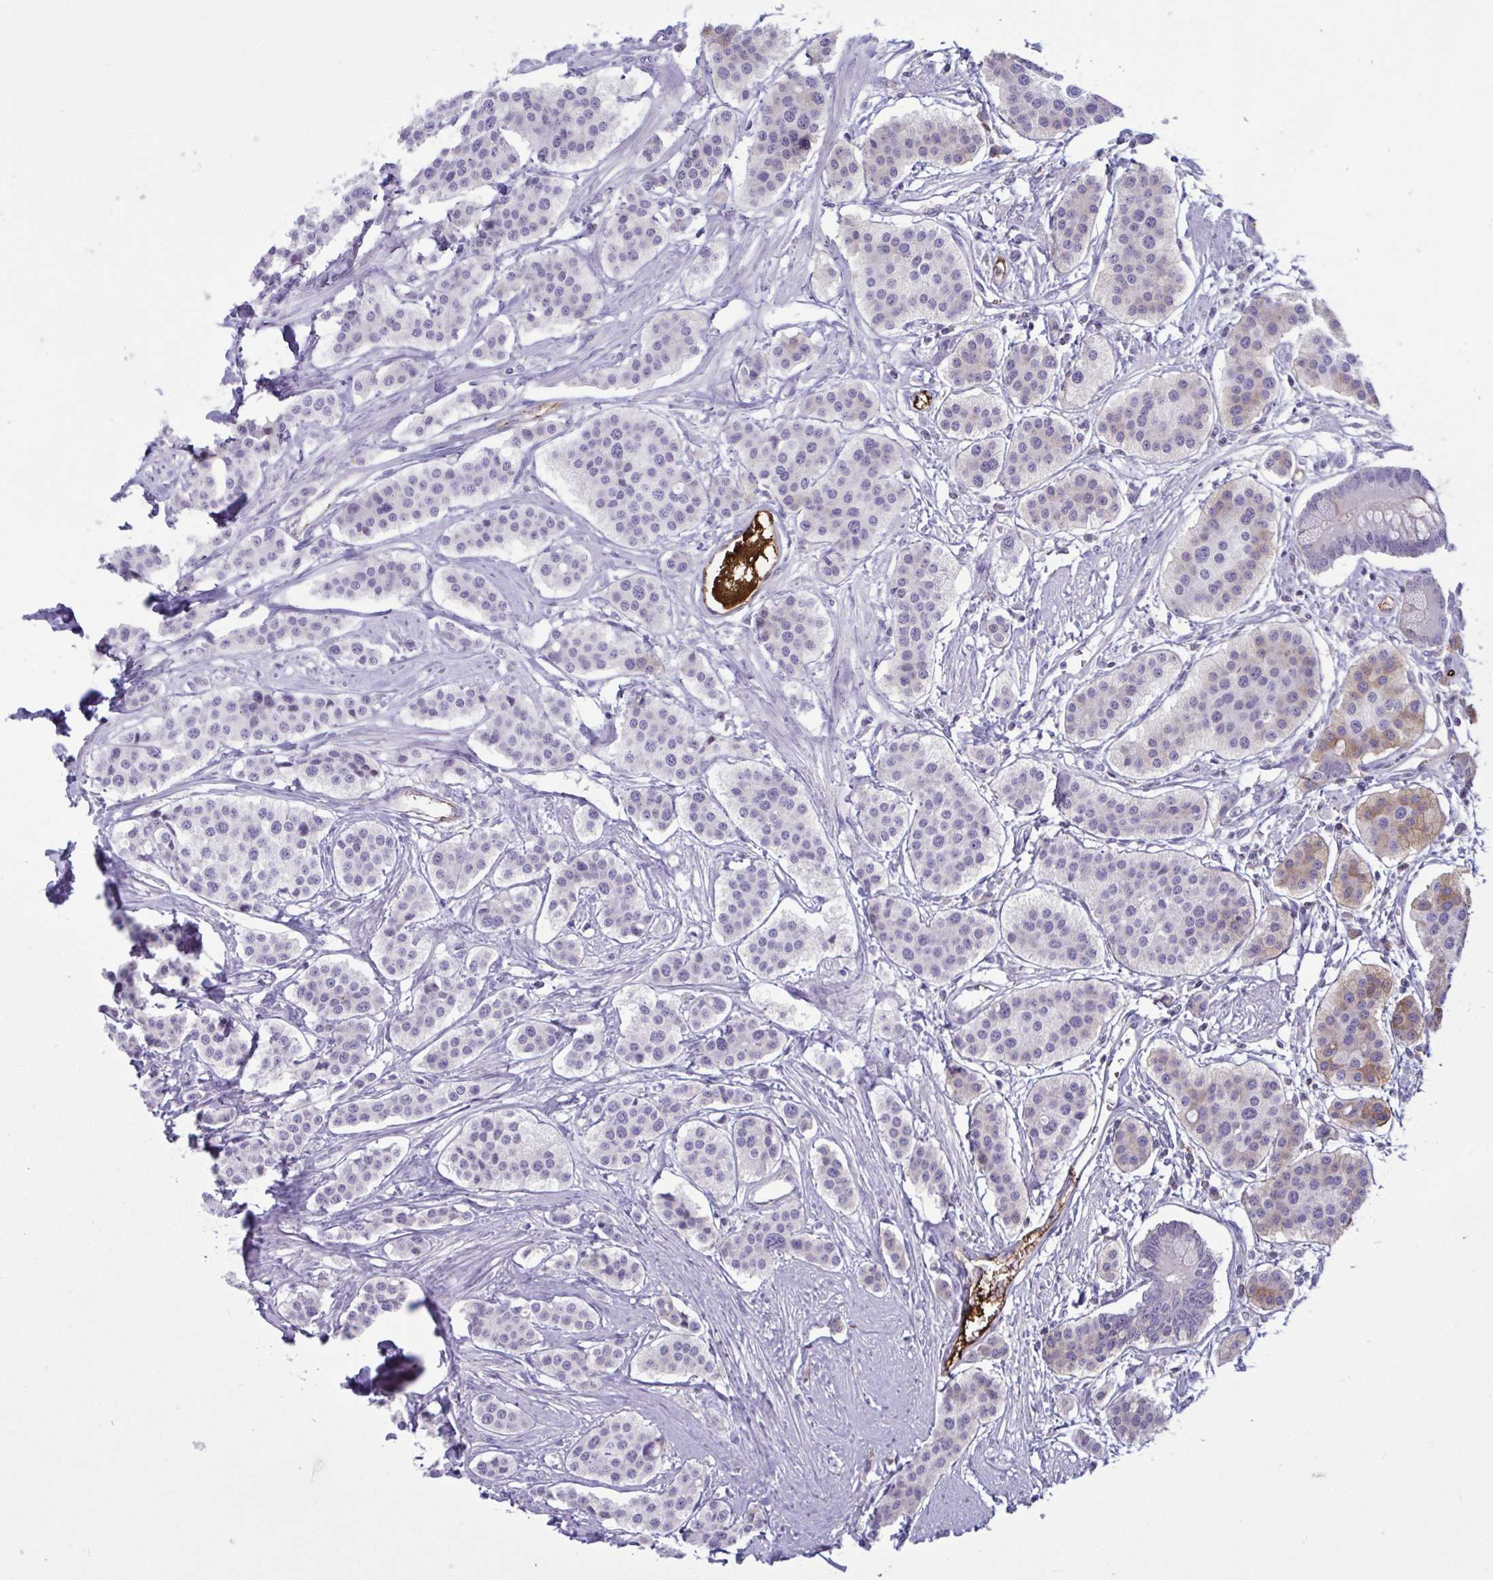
{"staining": {"intensity": "weak", "quantity": "<25%", "location": "cytoplasmic/membranous"}, "tissue": "carcinoid", "cell_type": "Tumor cells", "image_type": "cancer", "snomed": [{"axis": "morphology", "description": "Carcinoid, malignant, NOS"}, {"axis": "topography", "description": "Small intestine"}], "caption": "The micrograph shows no staining of tumor cells in carcinoid.", "gene": "IL1R1", "patient": {"sex": "male", "age": 60}}